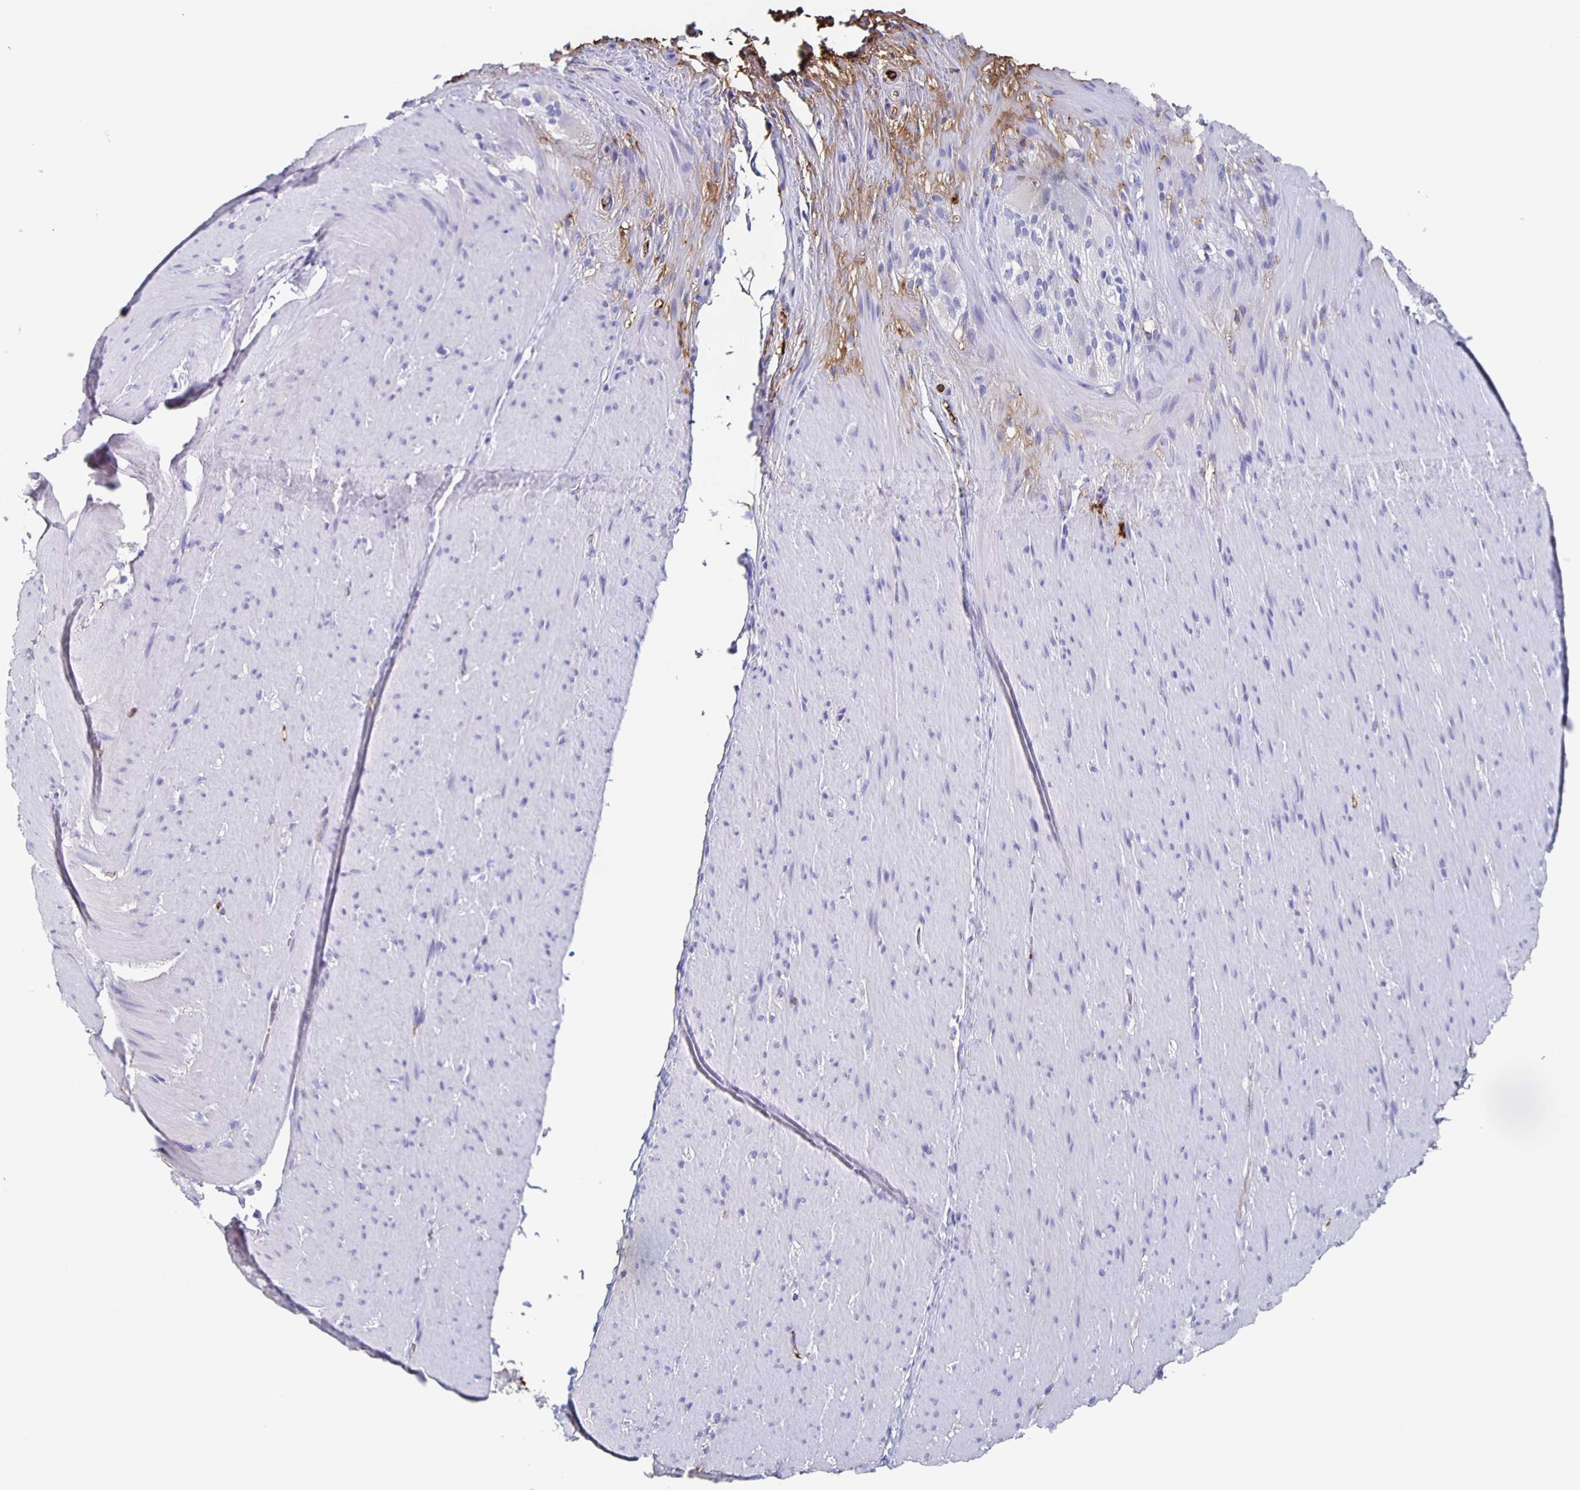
{"staining": {"intensity": "negative", "quantity": "none", "location": "none"}, "tissue": "smooth muscle", "cell_type": "Smooth muscle cells", "image_type": "normal", "snomed": [{"axis": "morphology", "description": "Normal tissue, NOS"}, {"axis": "topography", "description": "Smooth muscle"}, {"axis": "topography", "description": "Rectum"}], "caption": "The histopathology image shows no staining of smooth muscle cells in benign smooth muscle.", "gene": "FGA", "patient": {"sex": "male", "age": 53}}